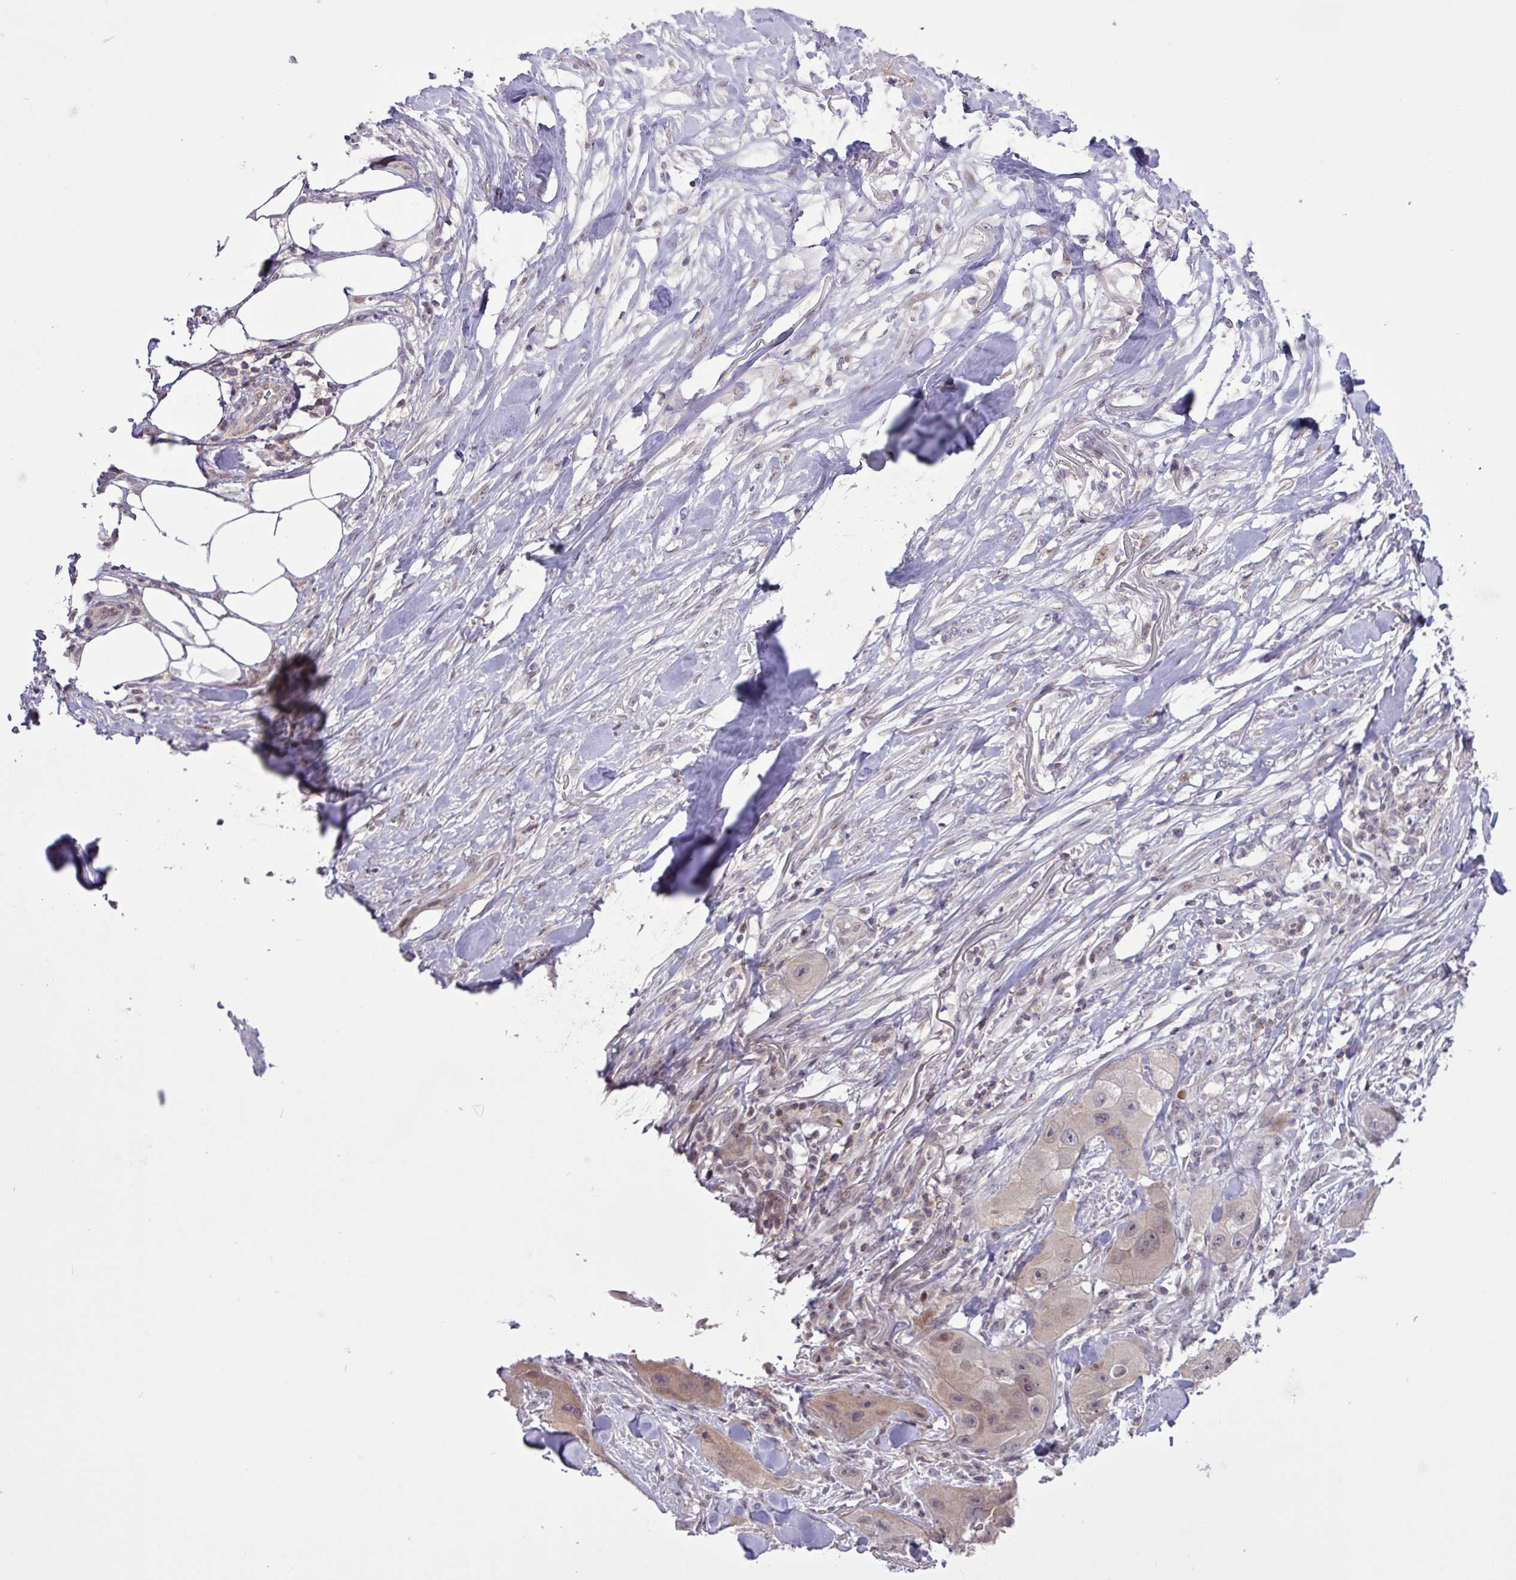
{"staining": {"intensity": "weak", "quantity": "25%-75%", "location": "cytoplasmic/membranous,nuclear"}, "tissue": "skin cancer", "cell_type": "Tumor cells", "image_type": "cancer", "snomed": [{"axis": "morphology", "description": "Squamous cell carcinoma, NOS"}, {"axis": "topography", "description": "Skin"}, {"axis": "topography", "description": "Subcutis"}], "caption": "Skin squamous cell carcinoma stained for a protein (brown) exhibits weak cytoplasmic/membranous and nuclear positive staining in about 25%-75% of tumor cells.", "gene": "RTL3", "patient": {"sex": "male", "age": 73}}